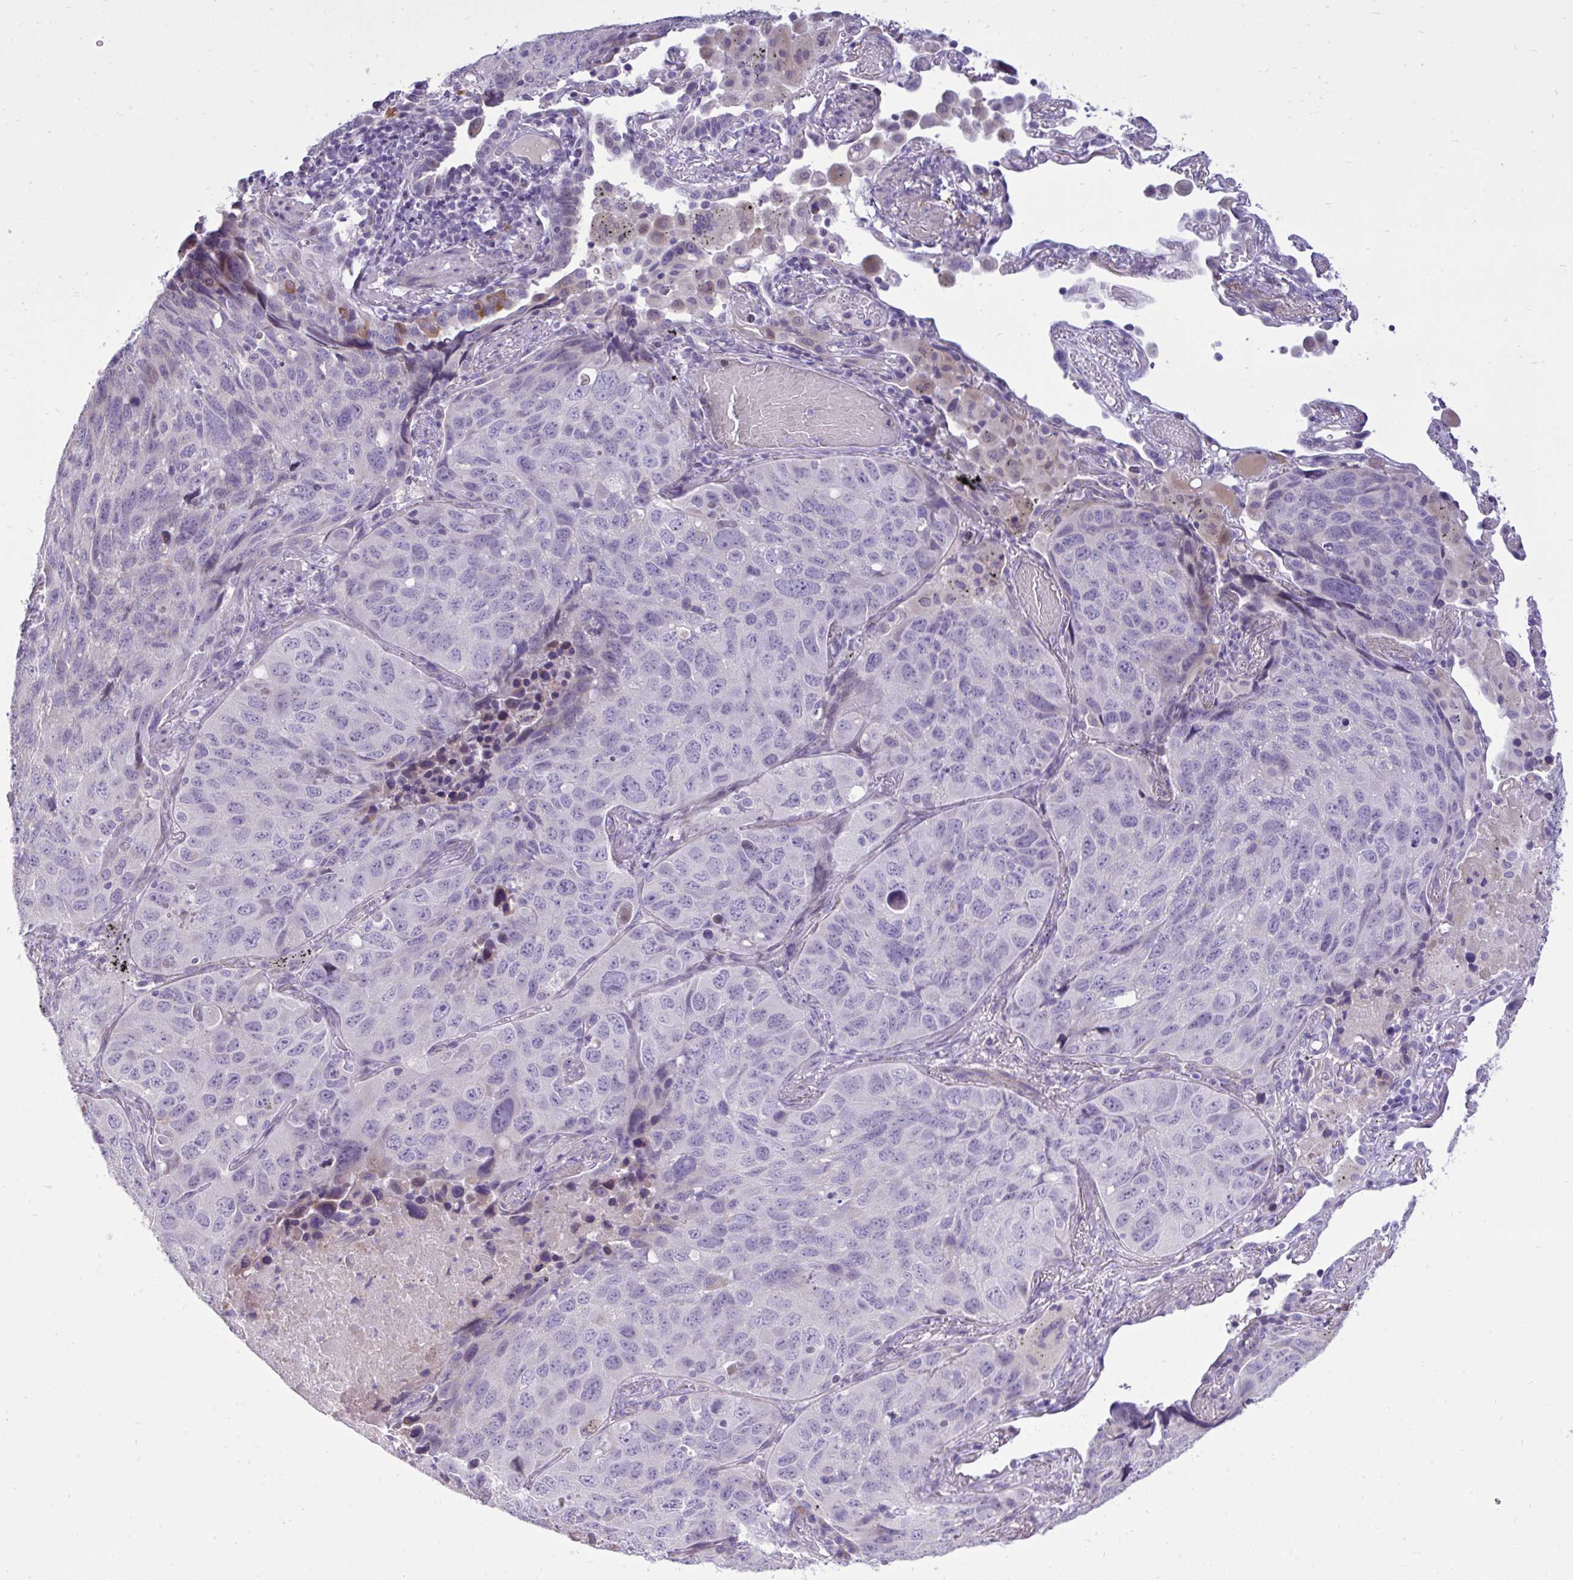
{"staining": {"intensity": "negative", "quantity": "none", "location": "none"}, "tissue": "lung cancer", "cell_type": "Tumor cells", "image_type": "cancer", "snomed": [{"axis": "morphology", "description": "Squamous cell carcinoma, NOS"}, {"axis": "topography", "description": "Lung"}], "caption": "Protein analysis of lung cancer exhibits no significant expression in tumor cells.", "gene": "SPAG1", "patient": {"sex": "male", "age": 60}}